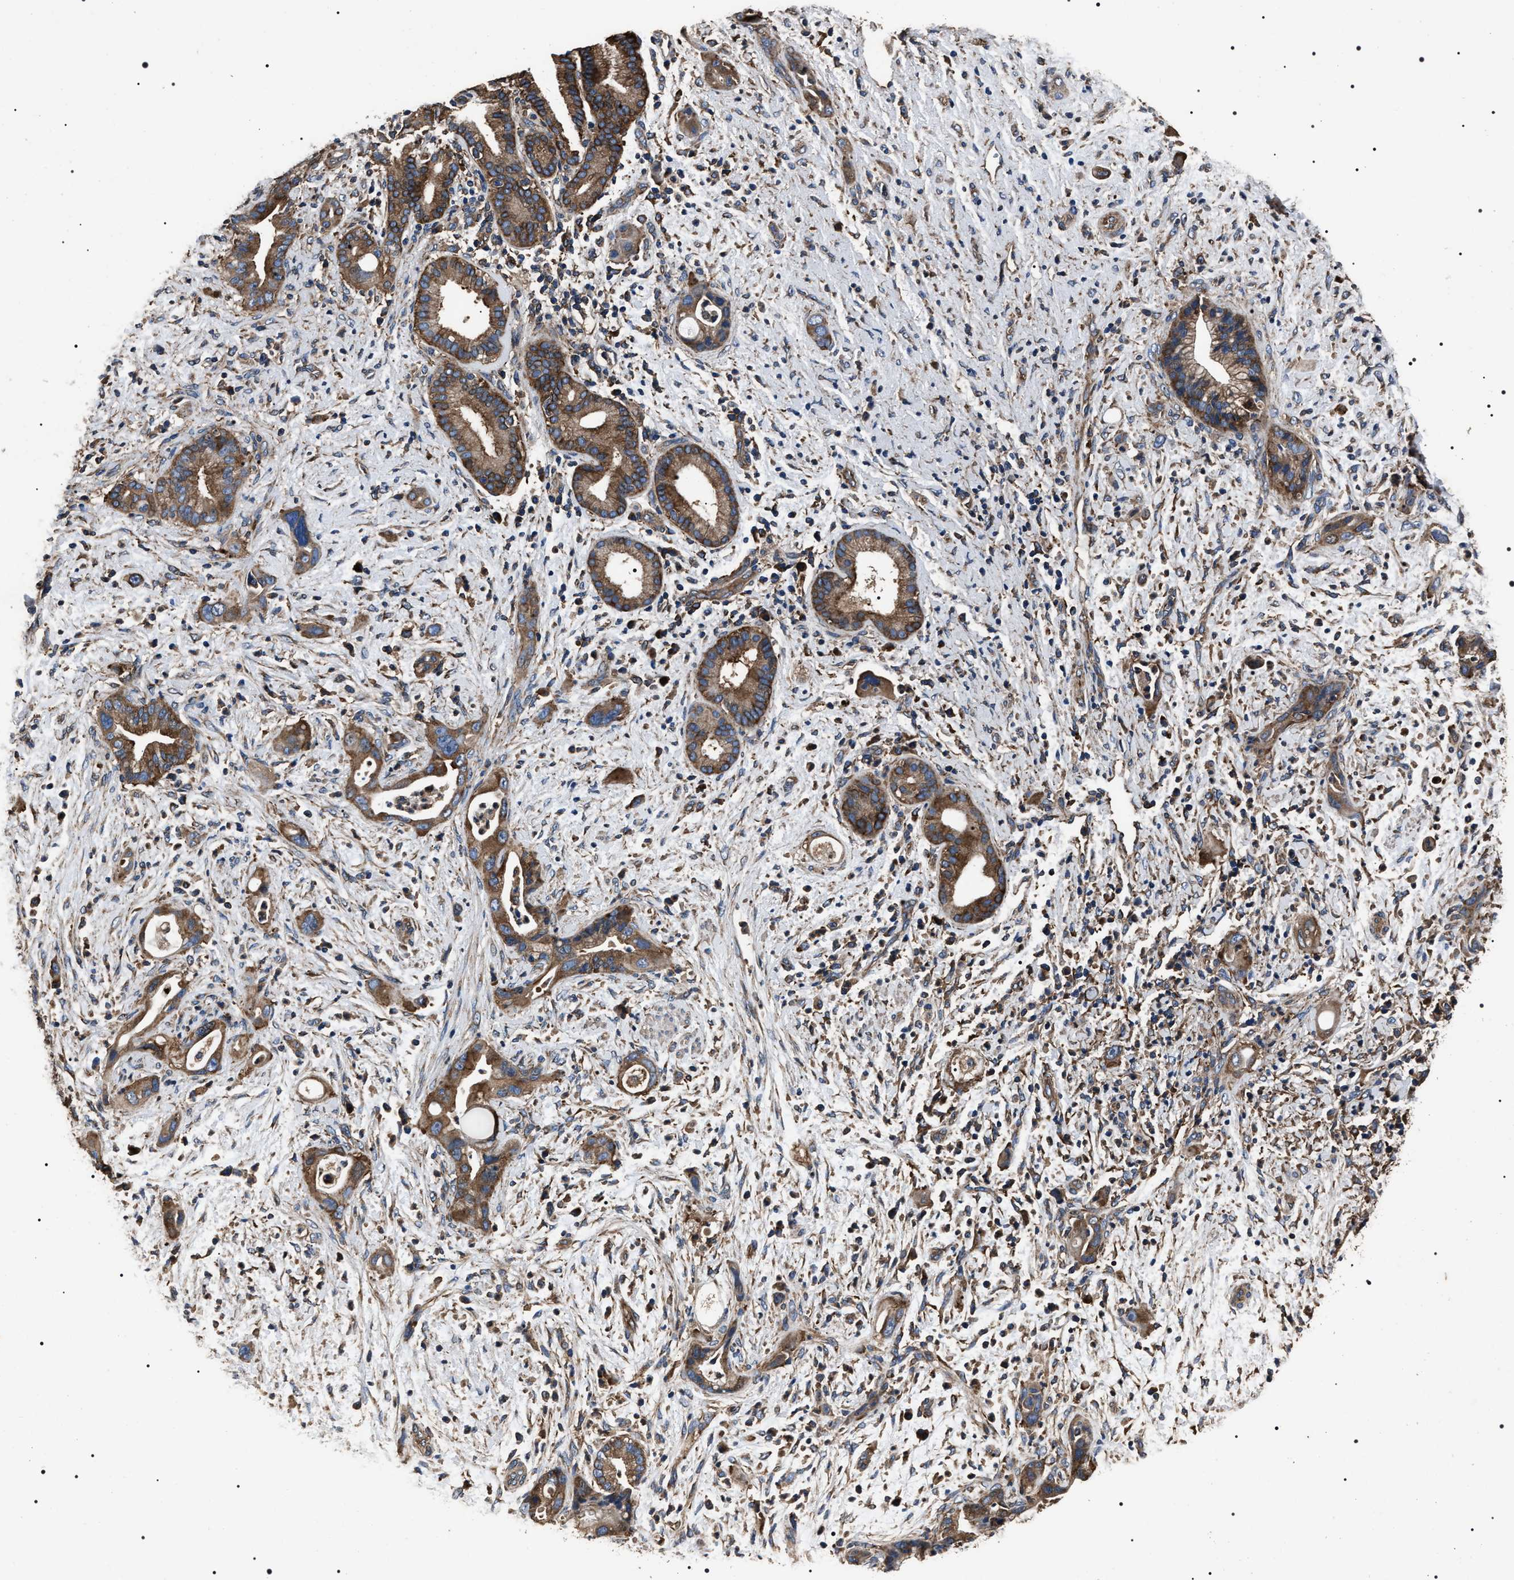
{"staining": {"intensity": "moderate", "quantity": ">75%", "location": "cytoplasmic/membranous"}, "tissue": "pancreatic cancer", "cell_type": "Tumor cells", "image_type": "cancer", "snomed": [{"axis": "morphology", "description": "Adenocarcinoma, NOS"}, {"axis": "topography", "description": "Pancreas"}], "caption": "Pancreatic cancer stained with a protein marker demonstrates moderate staining in tumor cells.", "gene": "HSCB", "patient": {"sex": "male", "age": 59}}